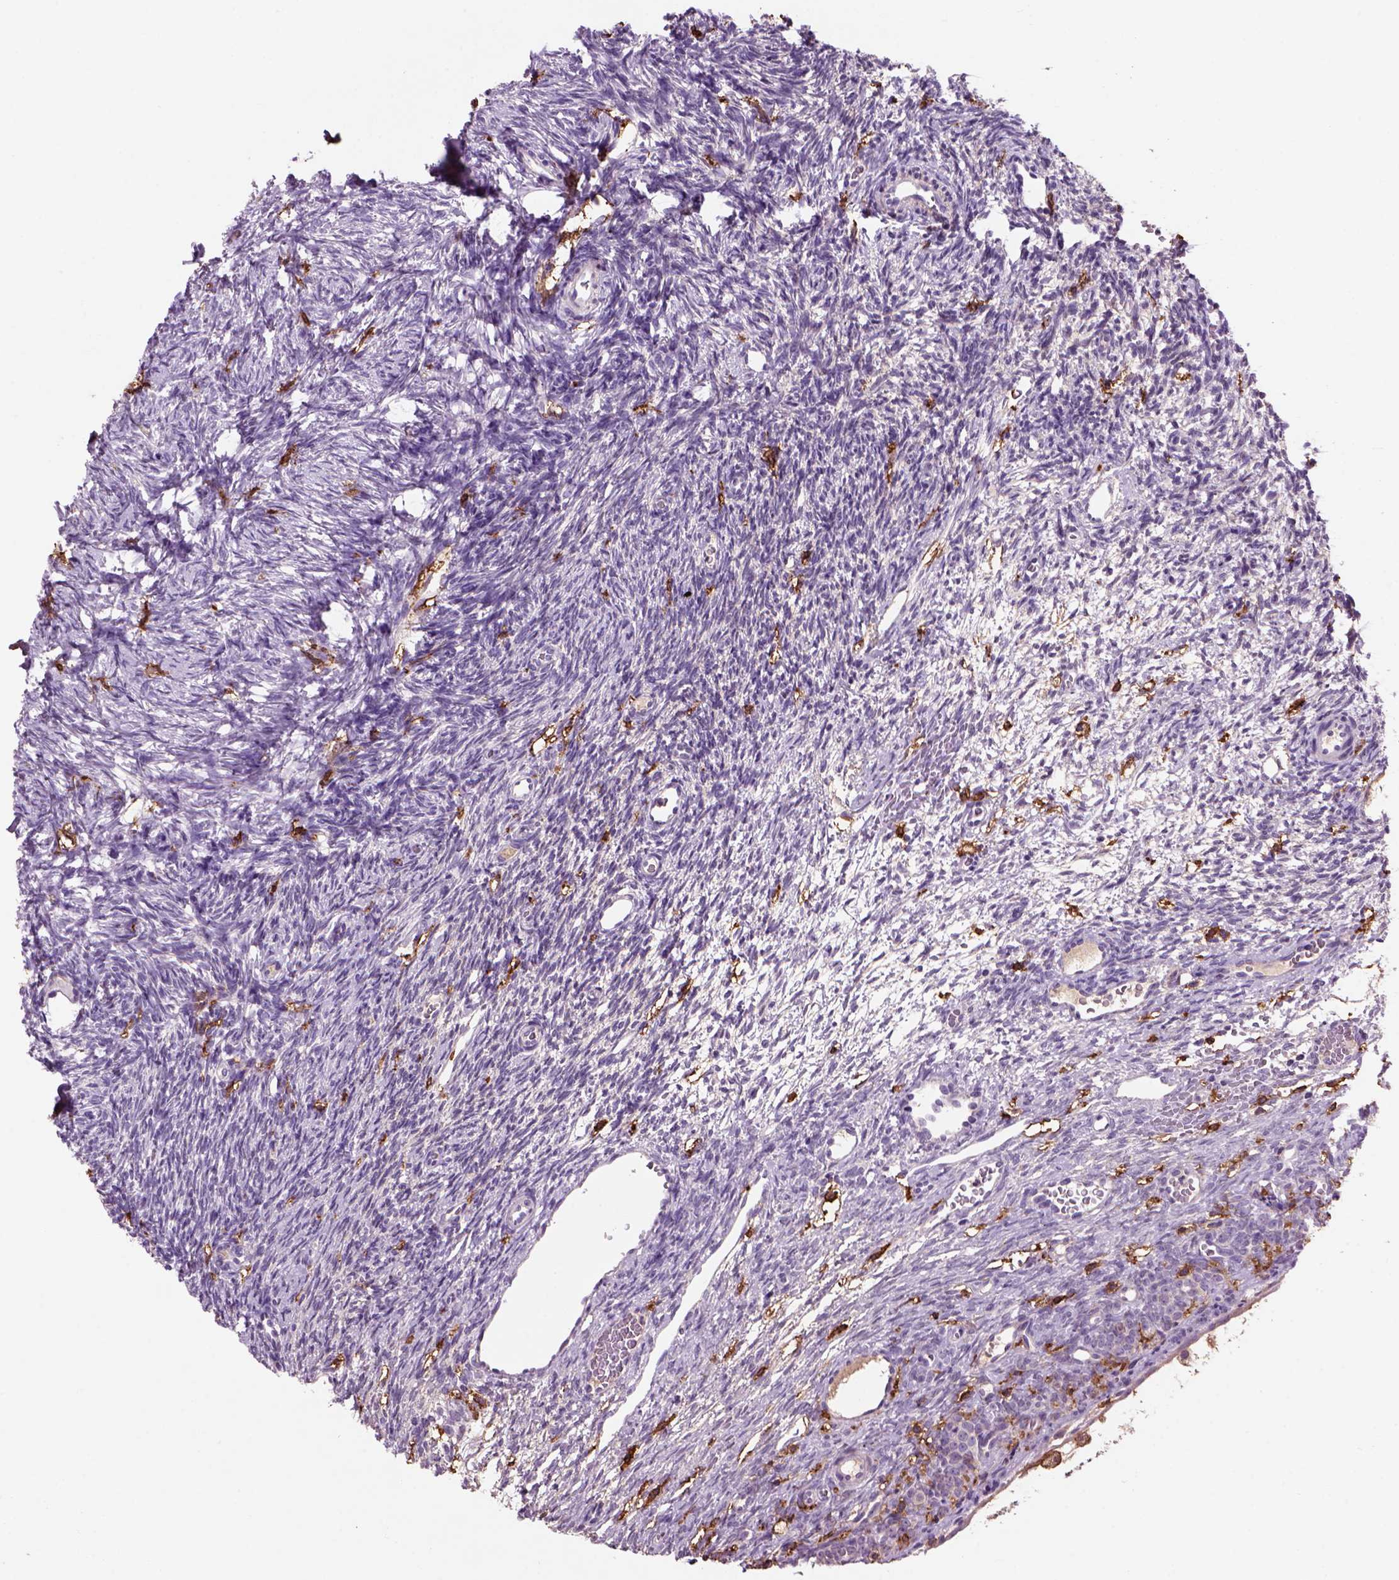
{"staining": {"intensity": "negative", "quantity": "none", "location": "none"}, "tissue": "ovary", "cell_type": "Follicle cells", "image_type": "normal", "snomed": [{"axis": "morphology", "description": "Normal tissue, NOS"}, {"axis": "topography", "description": "Ovary"}], "caption": "This is an immunohistochemistry image of benign ovary. There is no expression in follicle cells.", "gene": "CD14", "patient": {"sex": "female", "age": 34}}